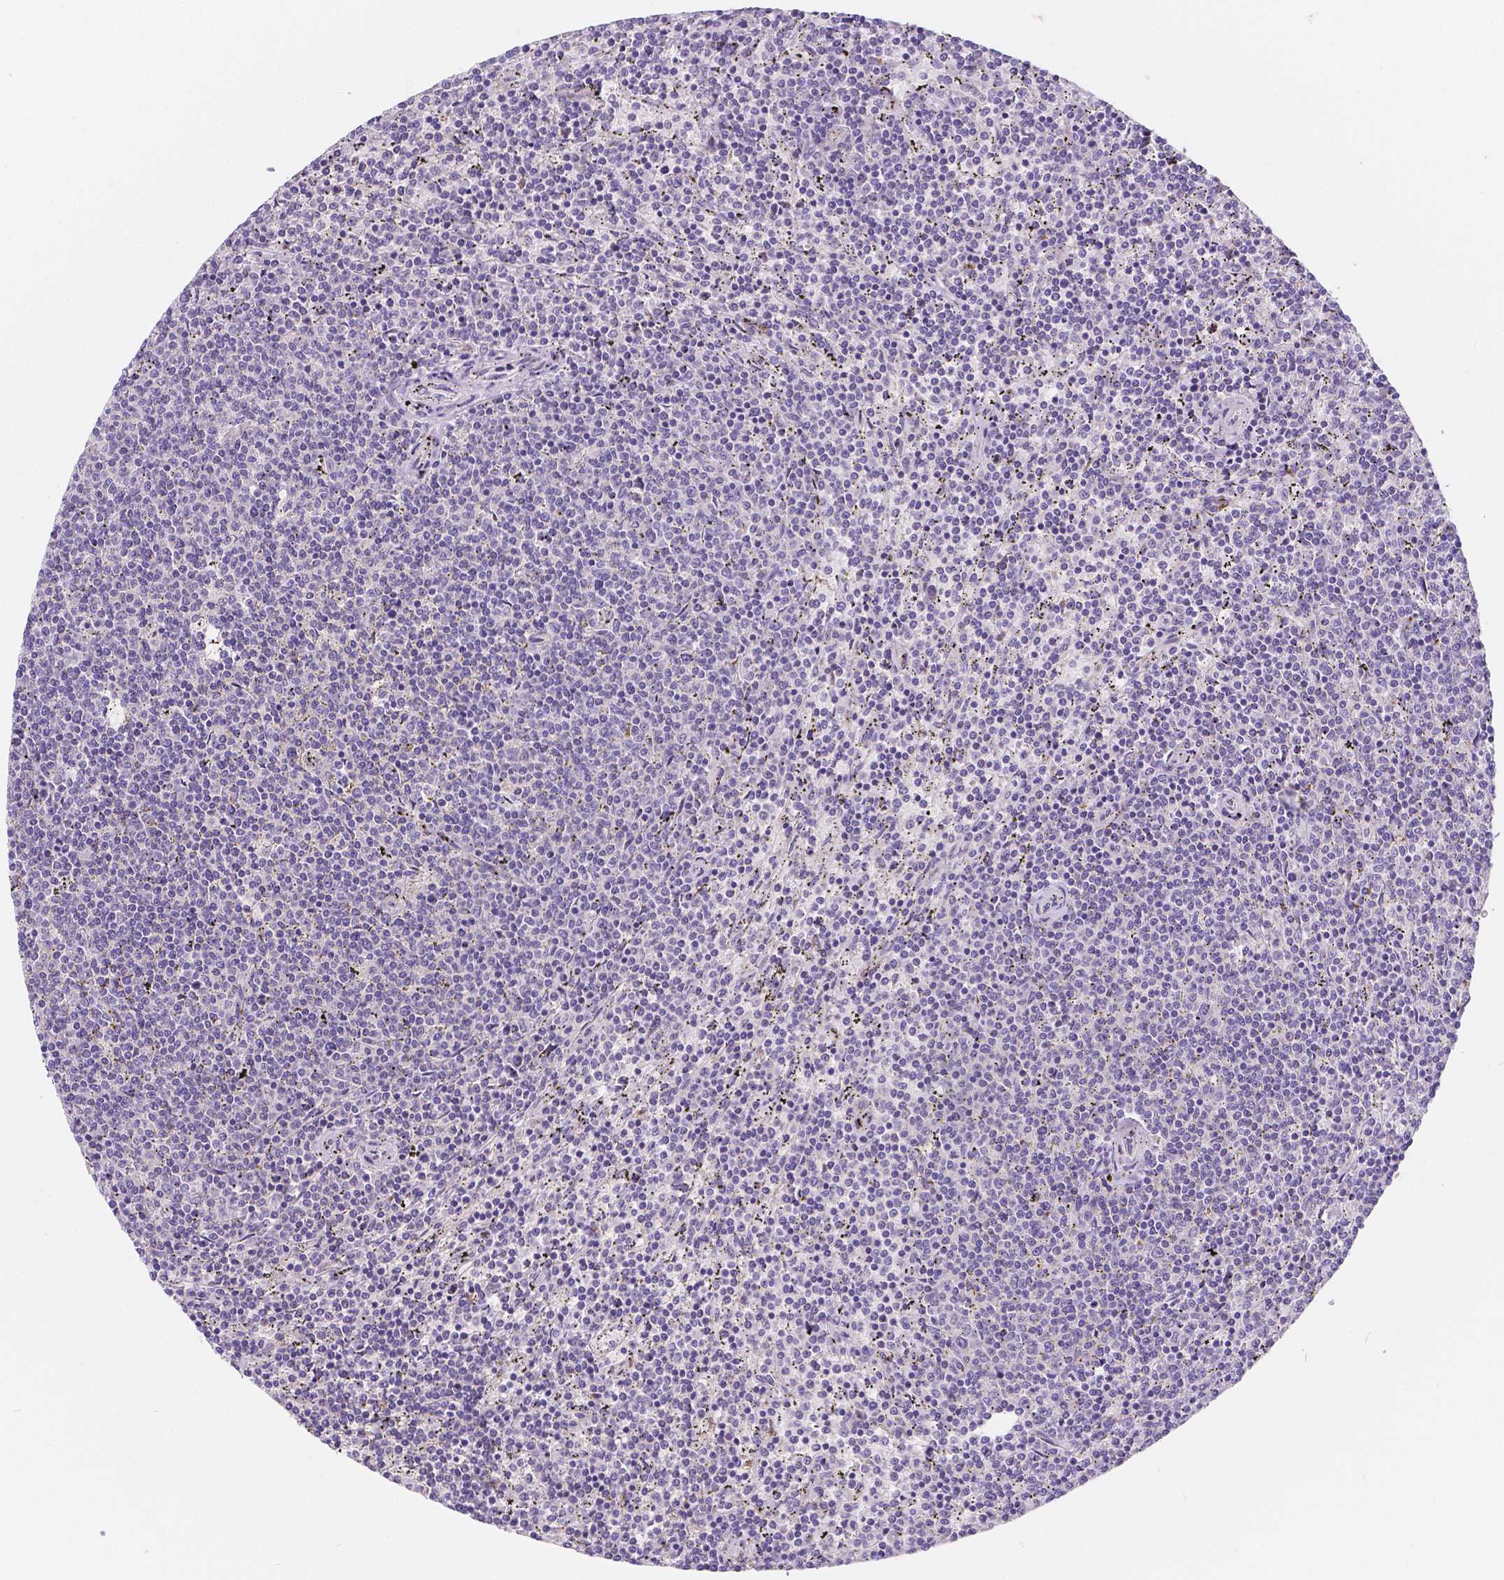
{"staining": {"intensity": "negative", "quantity": "none", "location": "none"}, "tissue": "lymphoma", "cell_type": "Tumor cells", "image_type": "cancer", "snomed": [{"axis": "morphology", "description": "Malignant lymphoma, non-Hodgkin's type, Low grade"}, {"axis": "topography", "description": "Spleen"}], "caption": "Tumor cells show no significant staining in low-grade malignant lymphoma, non-Hodgkin's type.", "gene": "RNF186", "patient": {"sex": "female", "age": 50}}